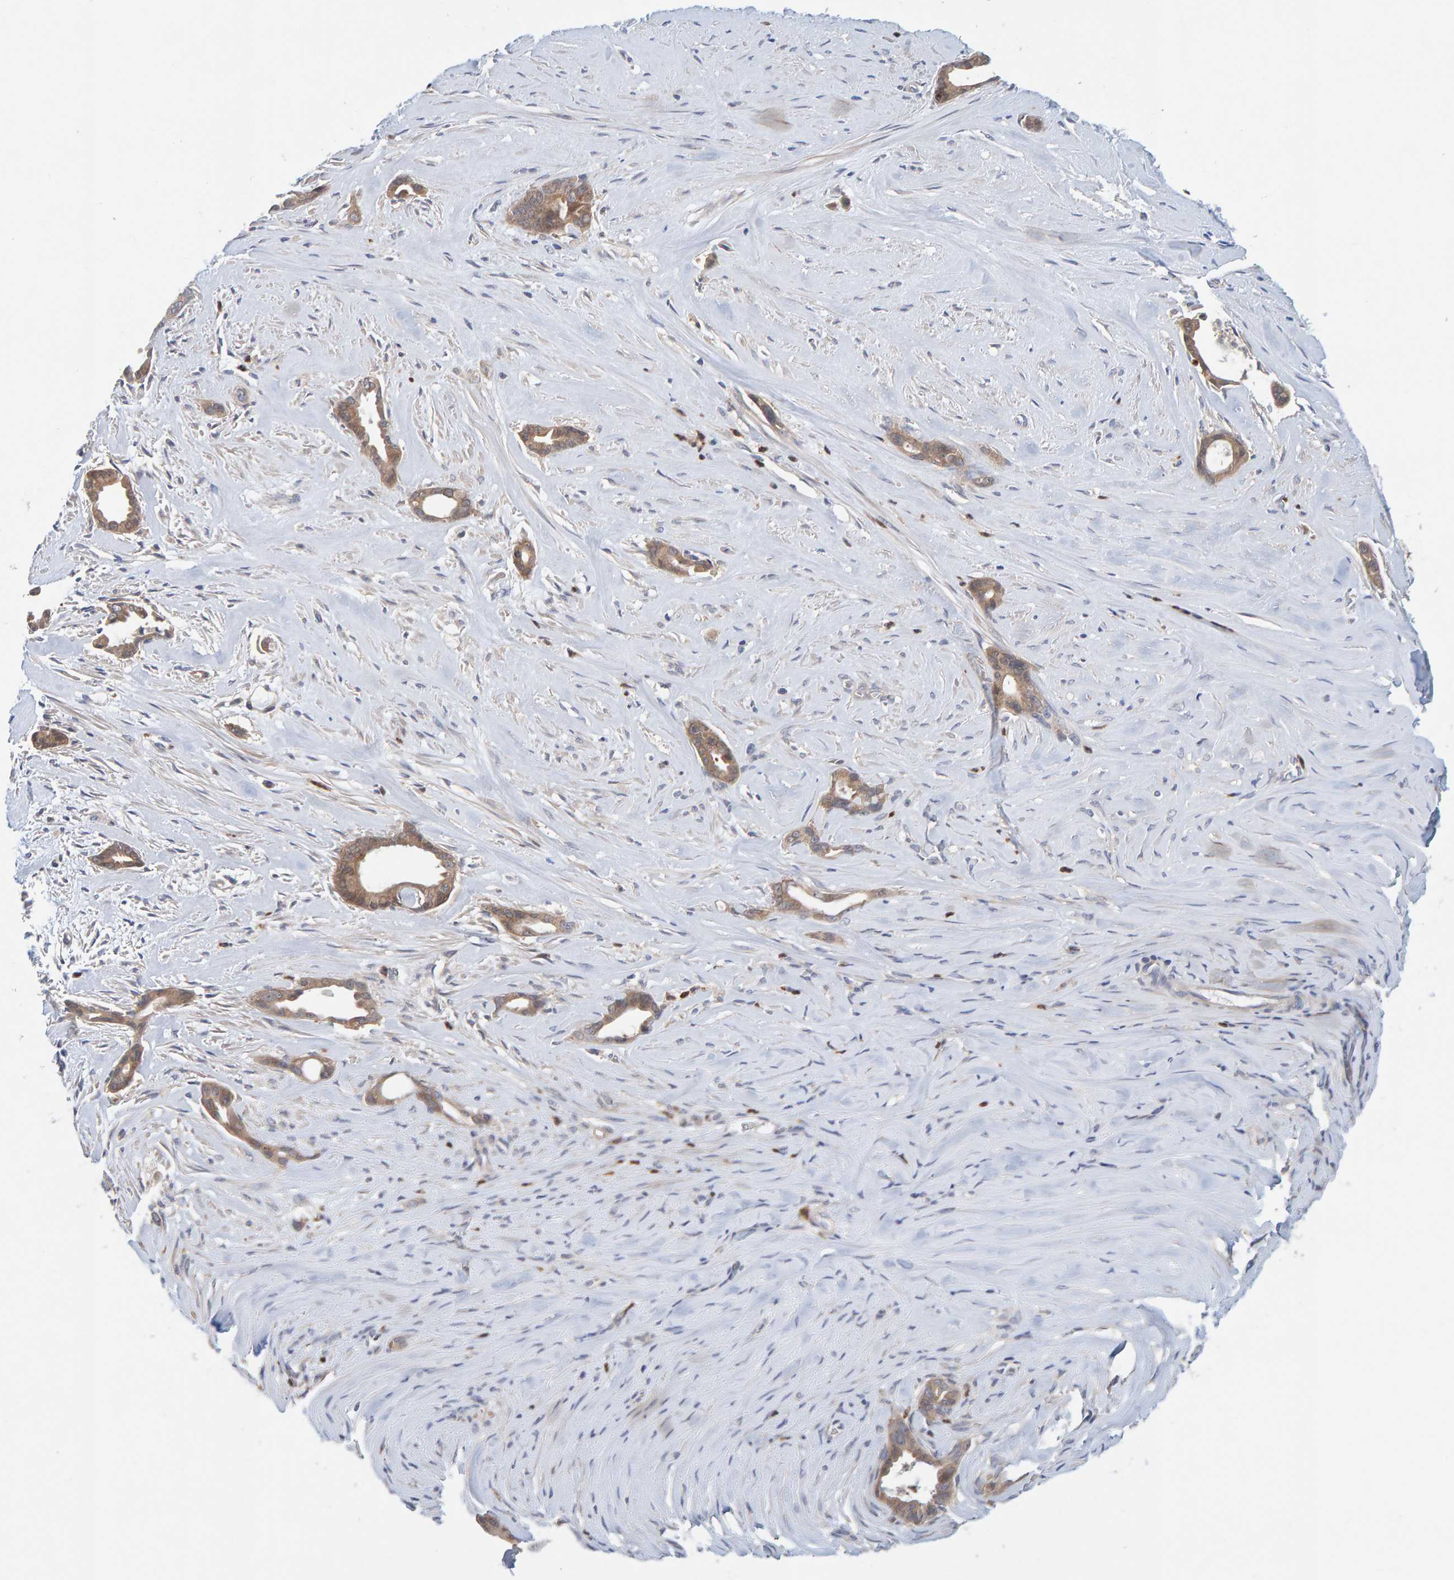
{"staining": {"intensity": "weak", "quantity": ">75%", "location": "cytoplasmic/membranous"}, "tissue": "liver cancer", "cell_type": "Tumor cells", "image_type": "cancer", "snomed": [{"axis": "morphology", "description": "Cholangiocarcinoma"}, {"axis": "topography", "description": "Liver"}], "caption": "There is low levels of weak cytoplasmic/membranous expression in tumor cells of liver cancer (cholangiocarcinoma), as demonstrated by immunohistochemical staining (brown color).", "gene": "TATDN1", "patient": {"sex": "female", "age": 55}}